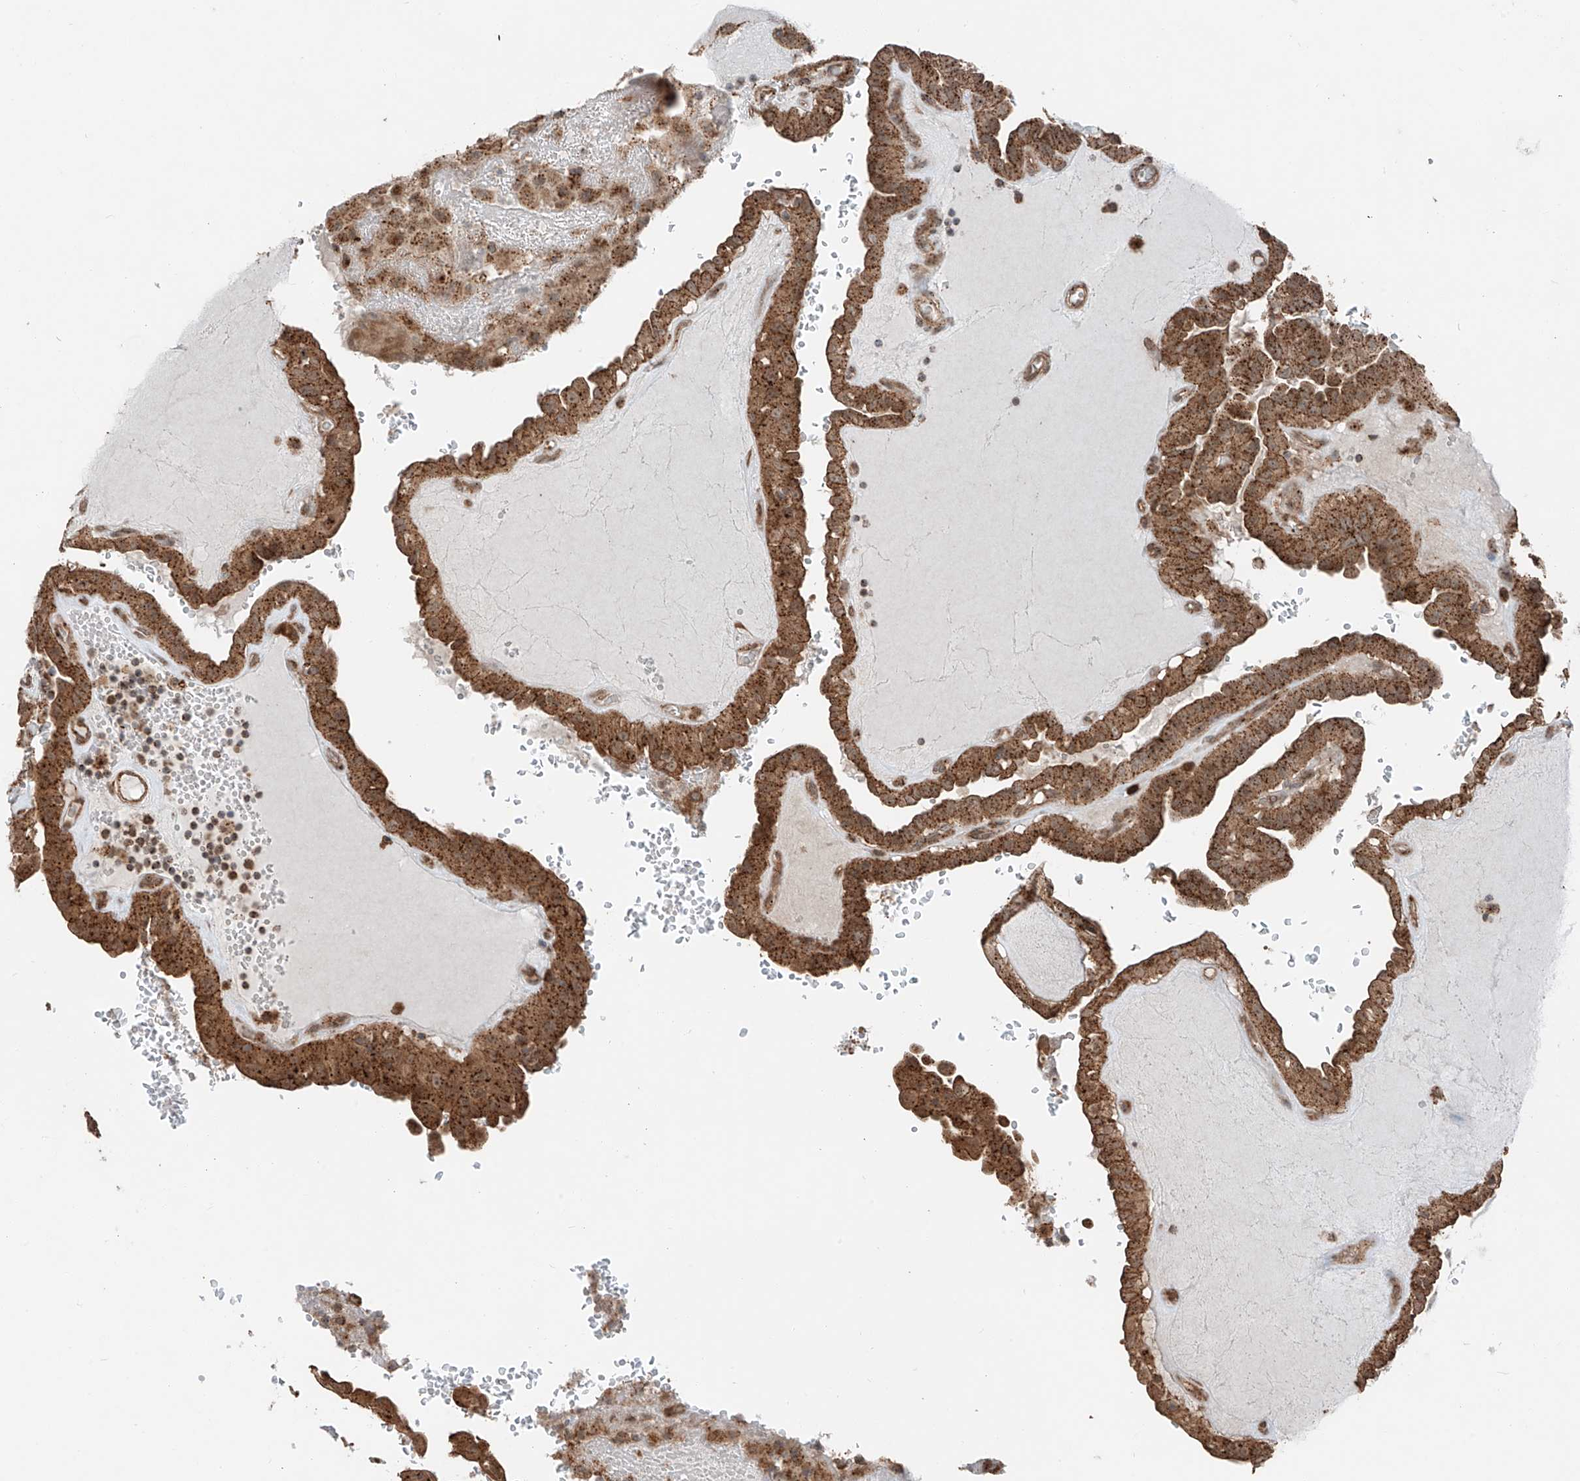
{"staining": {"intensity": "strong", "quantity": ">75%", "location": "cytoplasmic/membranous"}, "tissue": "thyroid cancer", "cell_type": "Tumor cells", "image_type": "cancer", "snomed": [{"axis": "morphology", "description": "Papillary adenocarcinoma, NOS"}, {"axis": "topography", "description": "Thyroid gland"}], "caption": "Immunohistochemistry of thyroid cancer (papillary adenocarcinoma) displays high levels of strong cytoplasmic/membranous staining in about >75% of tumor cells. The staining is performed using DAB (3,3'-diaminobenzidine) brown chromogen to label protein expression. The nuclei are counter-stained blue using hematoxylin.", "gene": "CEP162", "patient": {"sex": "male", "age": 77}}